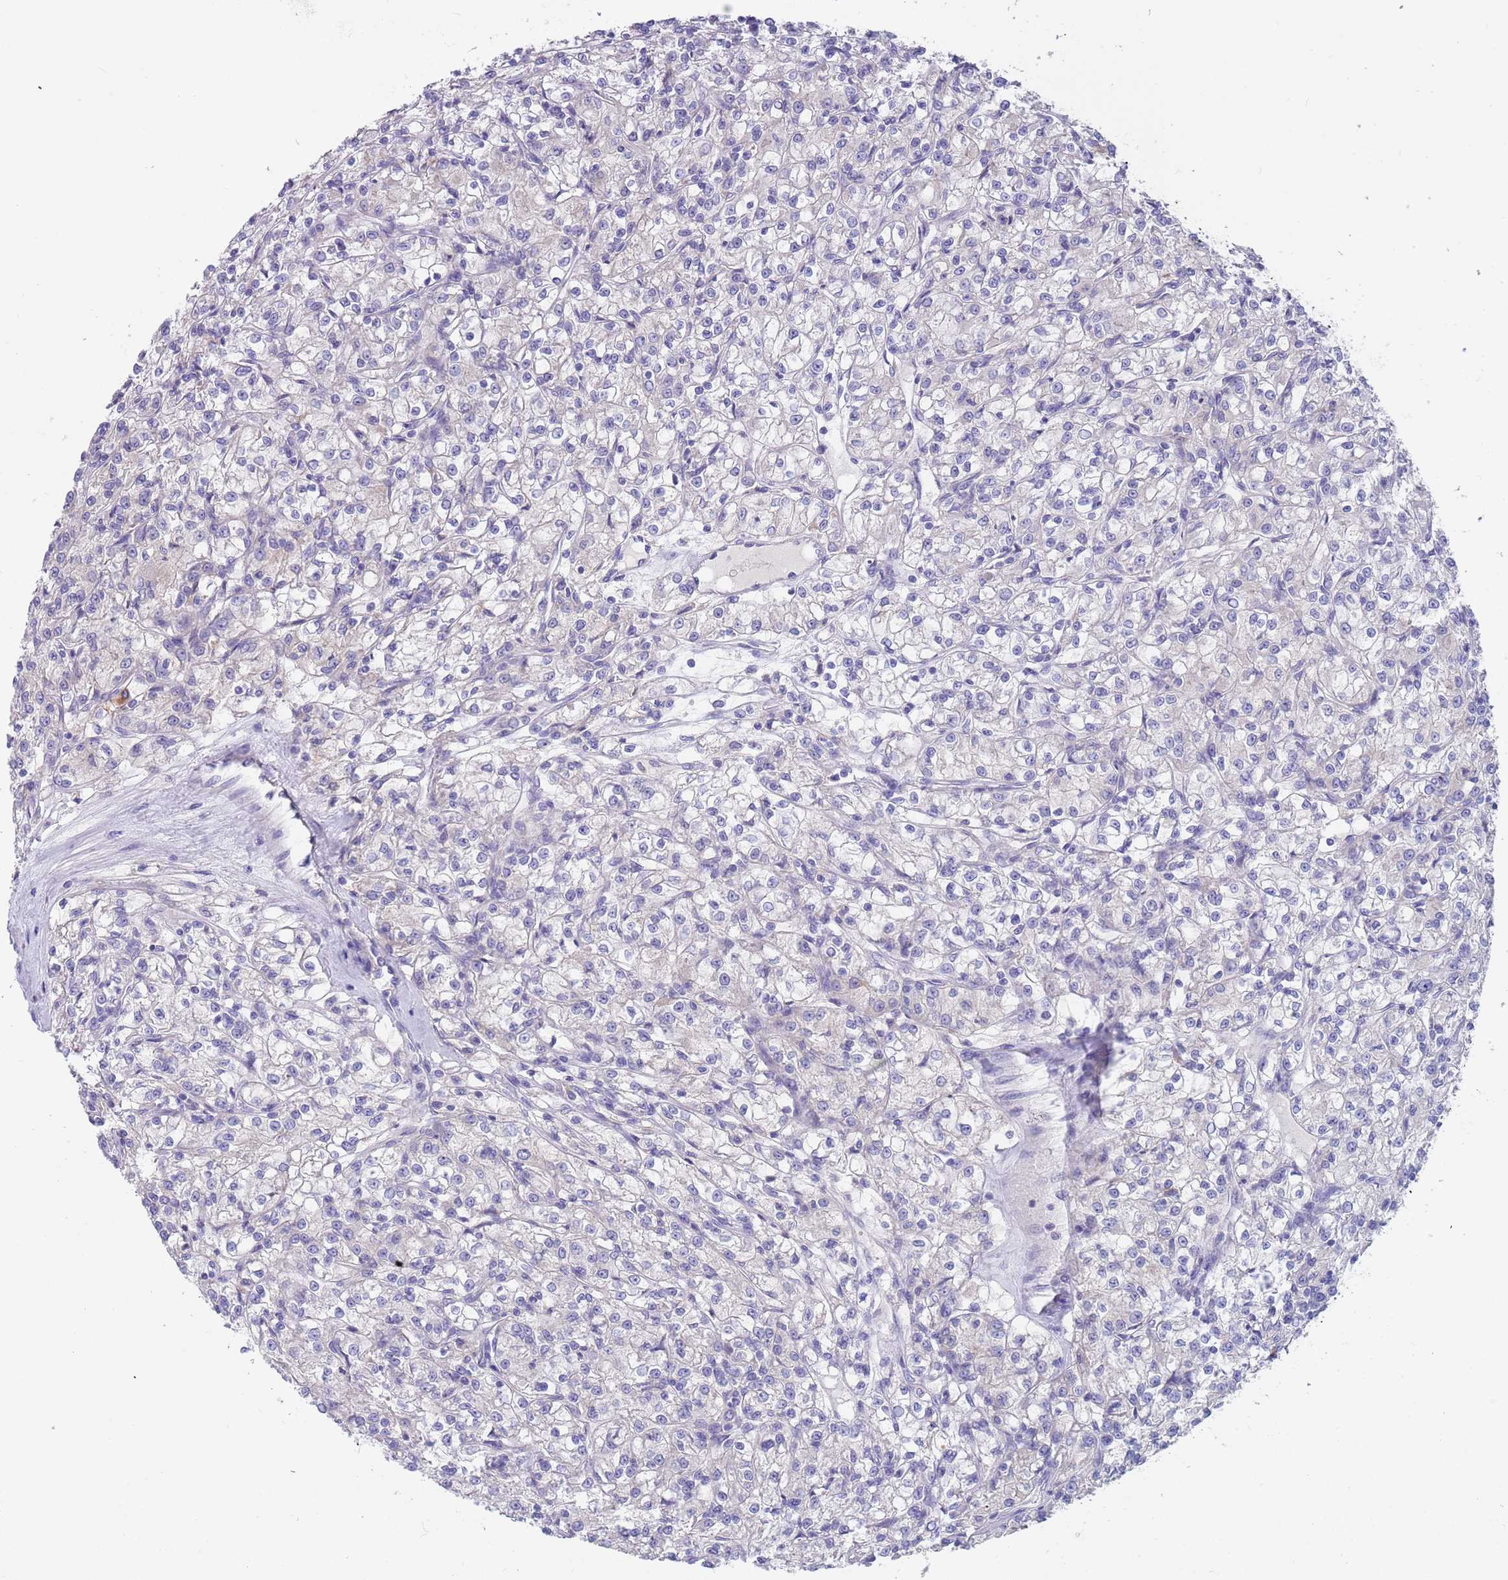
{"staining": {"intensity": "negative", "quantity": "none", "location": "none"}, "tissue": "renal cancer", "cell_type": "Tumor cells", "image_type": "cancer", "snomed": [{"axis": "morphology", "description": "Adenocarcinoma, NOS"}, {"axis": "topography", "description": "Kidney"}], "caption": "Immunohistochemistry (IHC) image of human renal cancer (adenocarcinoma) stained for a protein (brown), which shows no staining in tumor cells.", "gene": "TYW1", "patient": {"sex": "female", "age": 59}}